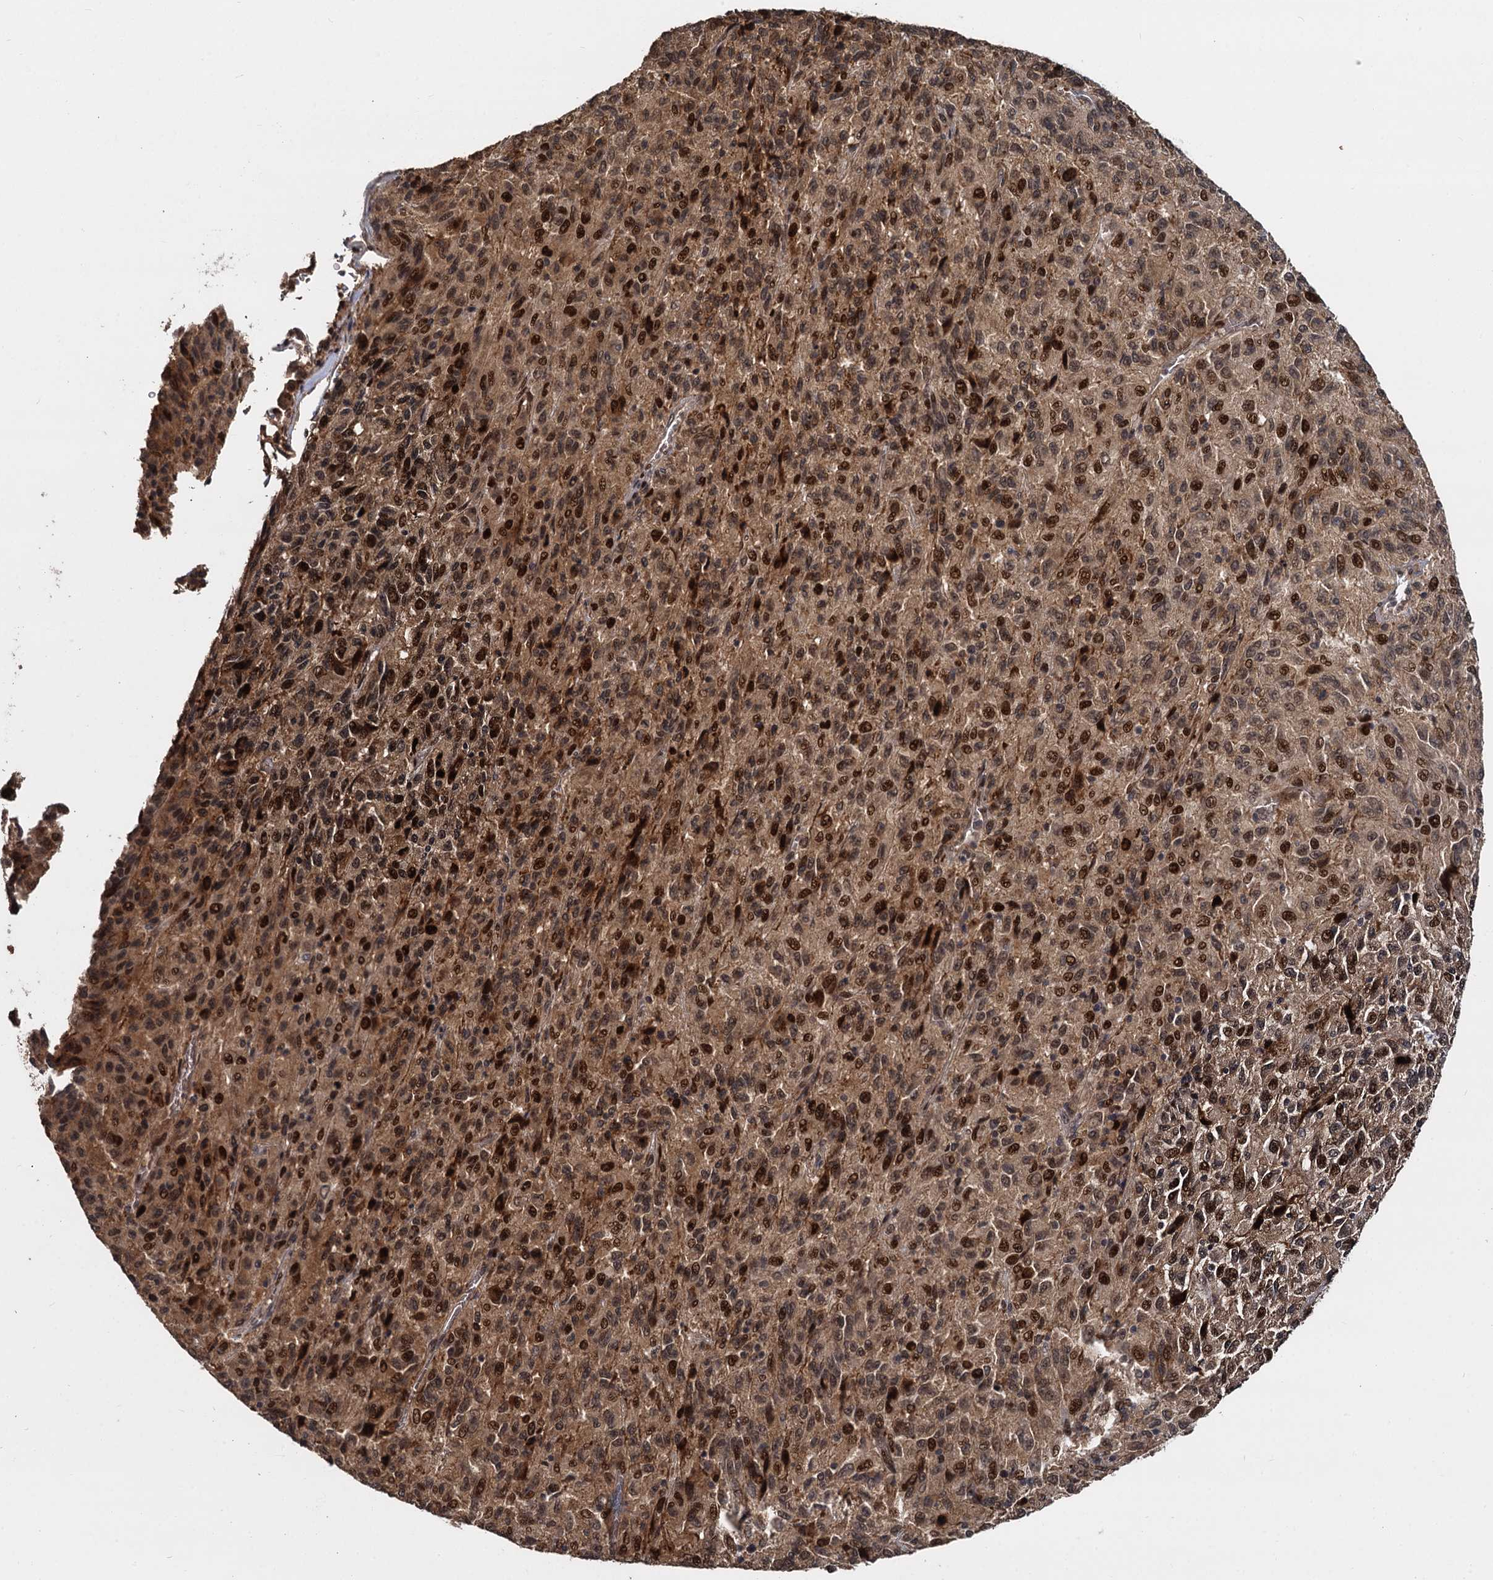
{"staining": {"intensity": "strong", "quantity": ">75%", "location": "nuclear"}, "tissue": "melanoma", "cell_type": "Tumor cells", "image_type": "cancer", "snomed": [{"axis": "morphology", "description": "Malignant melanoma, Metastatic site"}, {"axis": "topography", "description": "Lung"}], "caption": "Approximately >75% of tumor cells in human malignant melanoma (metastatic site) show strong nuclear protein positivity as visualized by brown immunohistochemical staining.", "gene": "FANCI", "patient": {"sex": "male", "age": 64}}